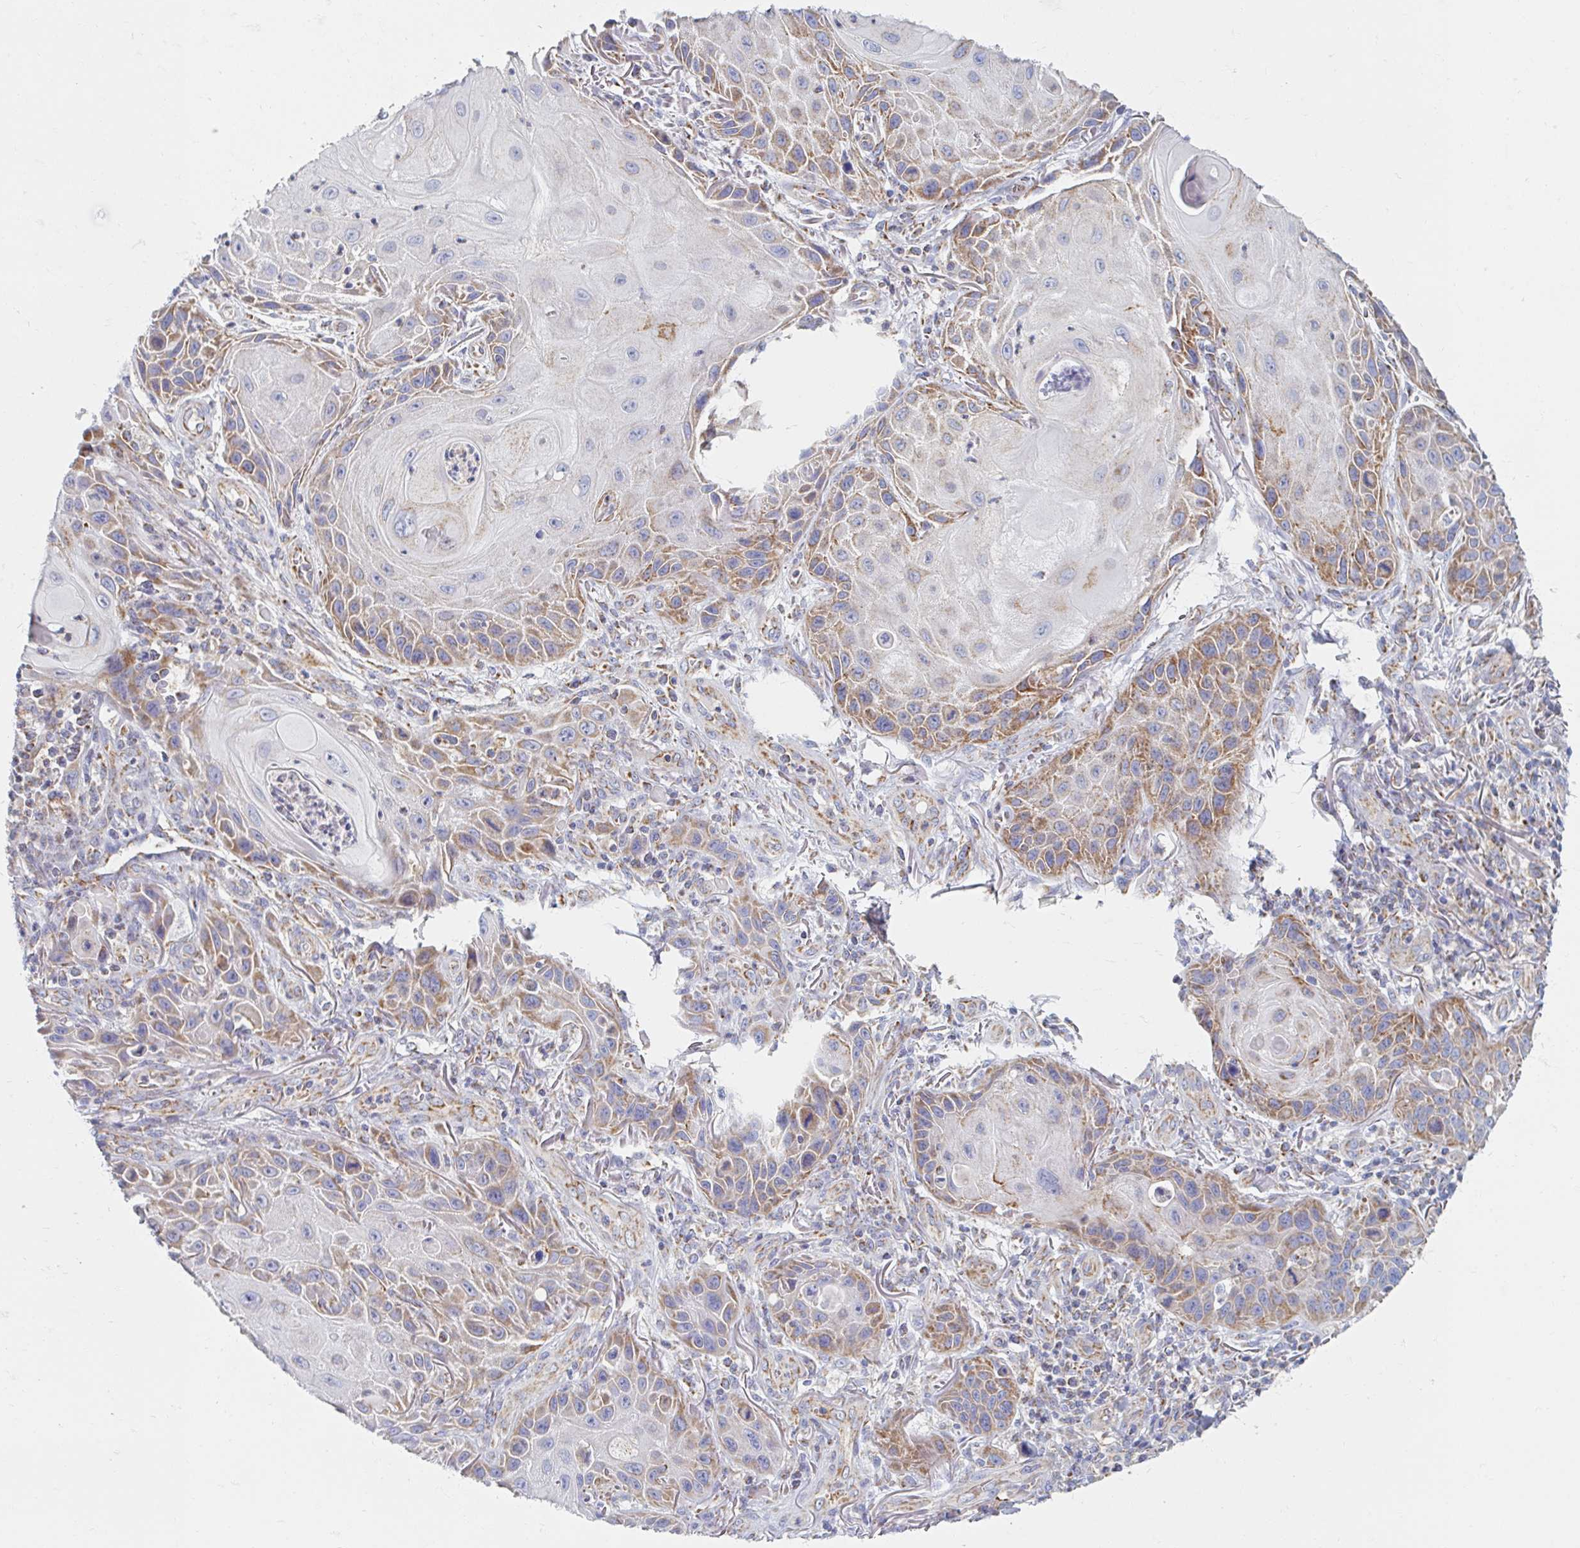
{"staining": {"intensity": "moderate", "quantity": "25%-75%", "location": "cytoplasmic/membranous"}, "tissue": "skin cancer", "cell_type": "Tumor cells", "image_type": "cancer", "snomed": [{"axis": "morphology", "description": "Squamous cell carcinoma, NOS"}, {"axis": "topography", "description": "Skin"}], "caption": "Protein staining of skin cancer (squamous cell carcinoma) tissue shows moderate cytoplasmic/membranous positivity in approximately 25%-75% of tumor cells.", "gene": "MAVS", "patient": {"sex": "female", "age": 94}}